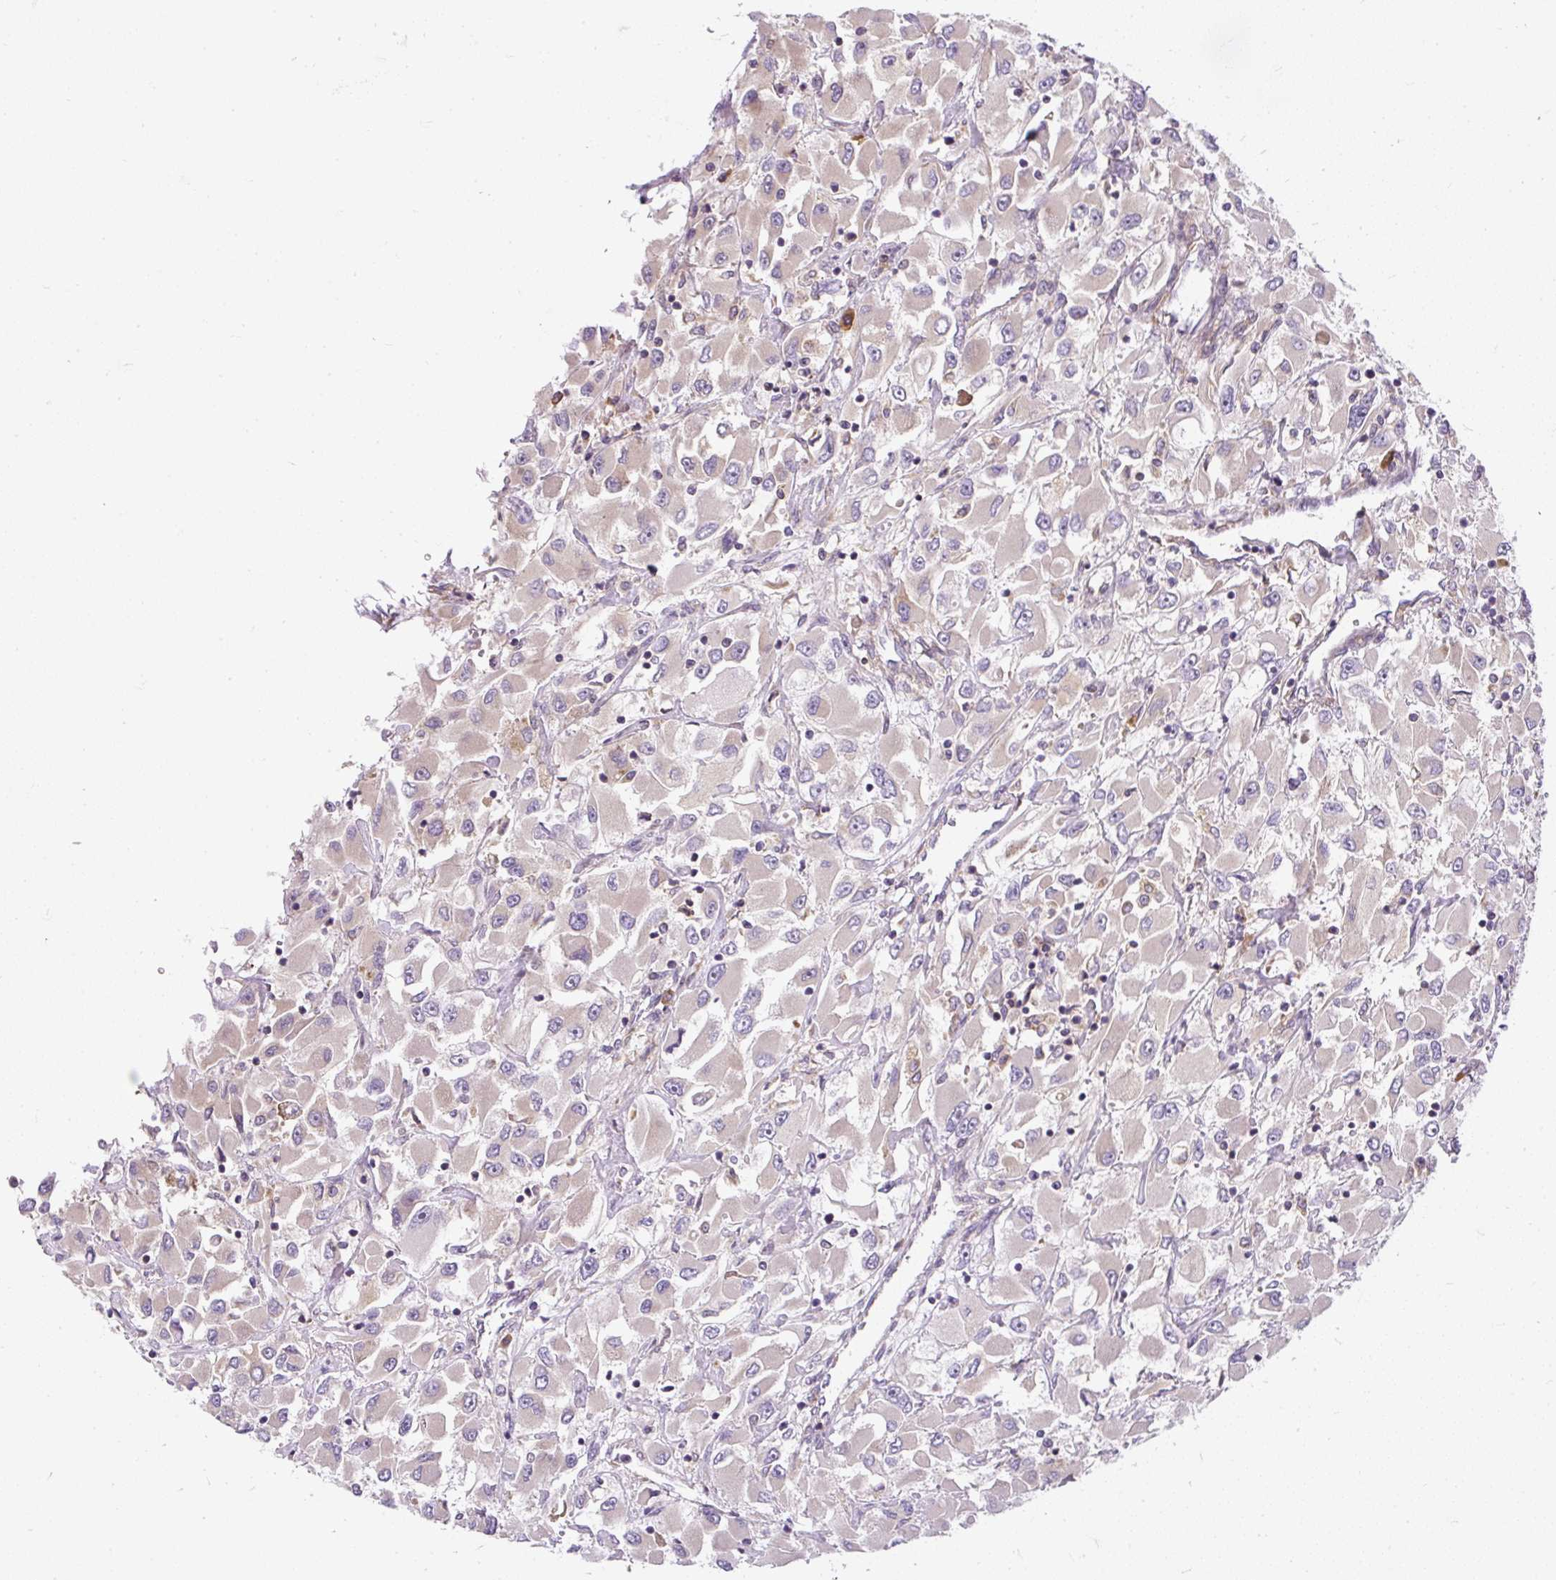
{"staining": {"intensity": "weak", "quantity": "<25%", "location": "cytoplasmic/membranous"}, "tissue": "renal cancer", "cell_type": "Tumor cells", "image_type": "cancer", "snomed": [{"axis": "morphology", "description": "Adenocarcinoma, NOS"}, {"axis": "topography", "description": "Kidney"}], "caption": "A high-resolution image shows immunohistochemistry staining of renal adenocarcinoma, which shows no significant staining in tumor cells. The staining is performed using DAB (3,3'-diaminobenzidine) brown chromogen with nuclei counter-stained in using hematoxylin.", "gene": "CYP20A1", "patient": {"sex": "female", "age": 52}}